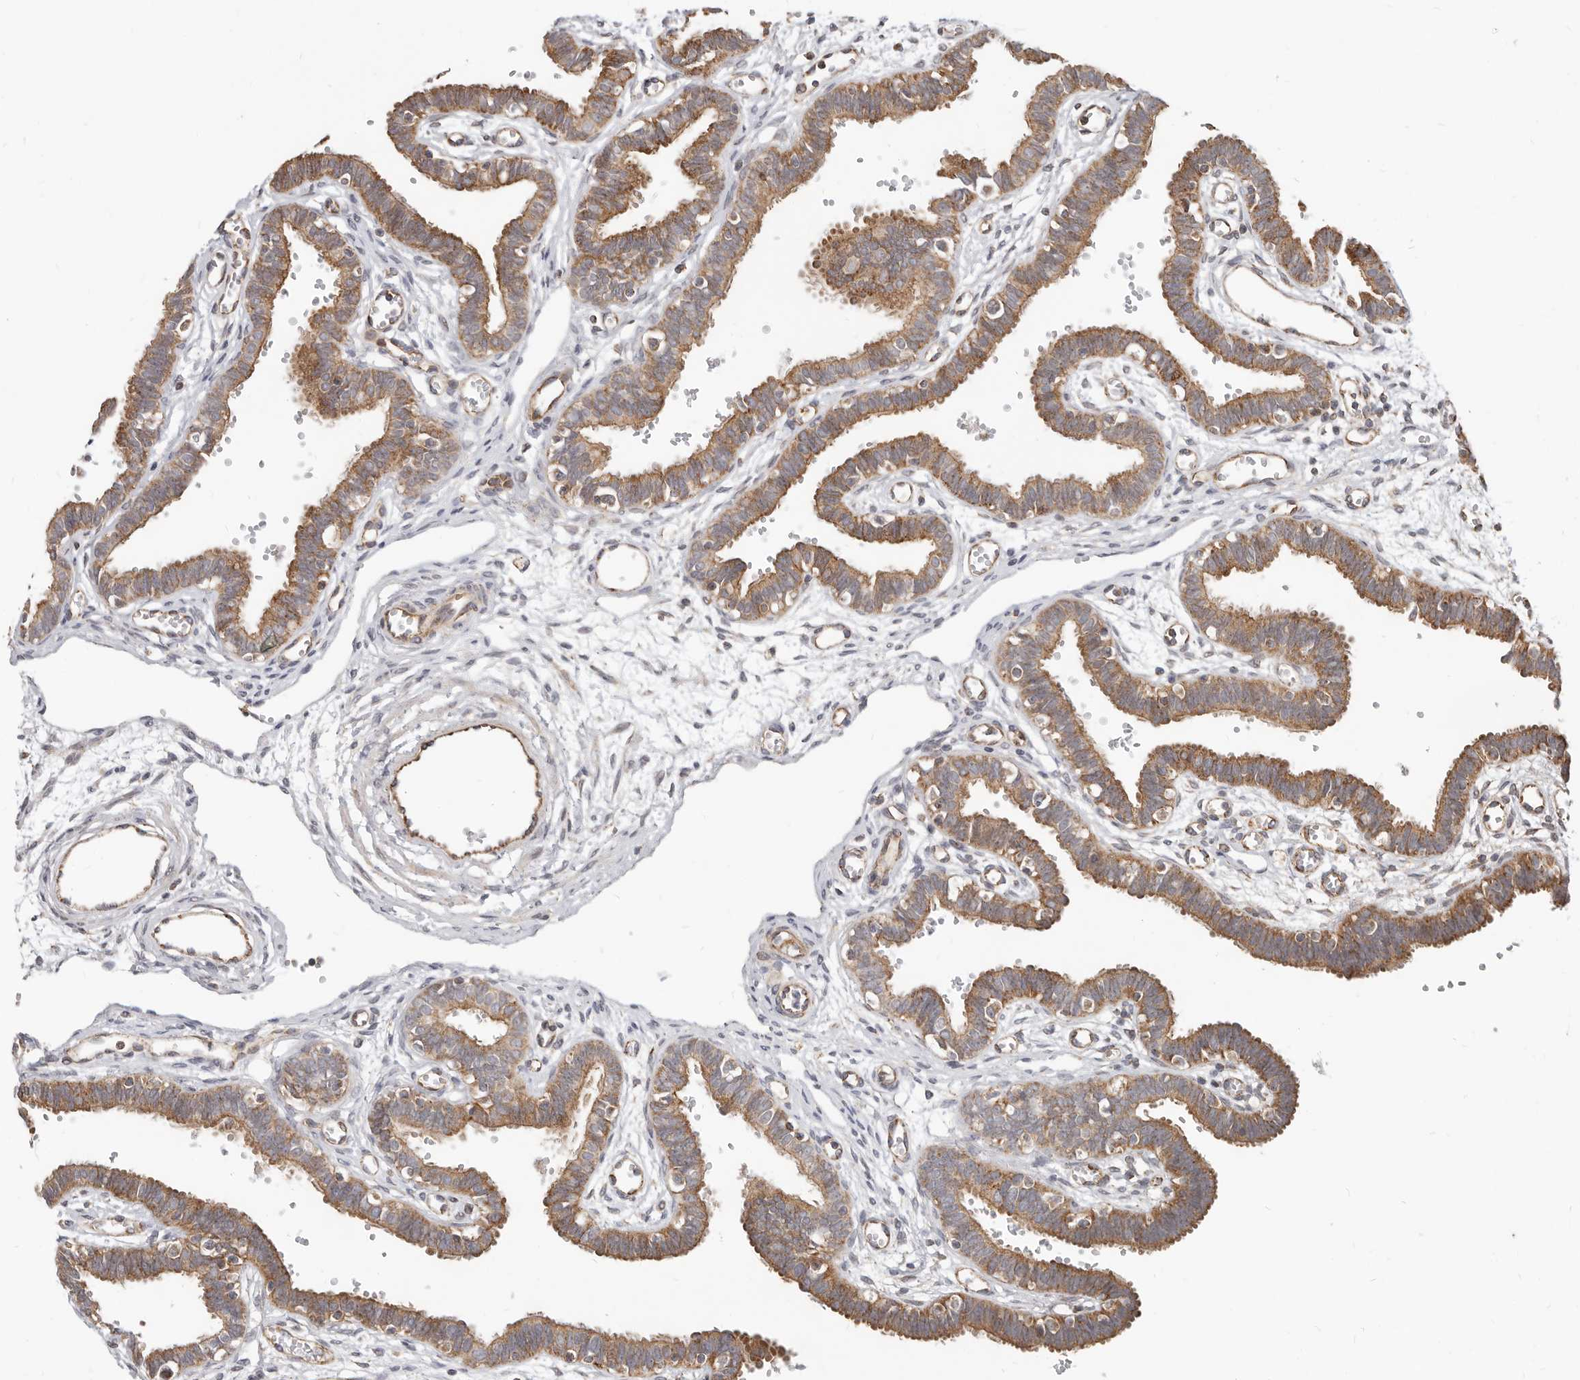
{"staining": {"intensity": "moderate", "quantity": ">75%", "location": "cytoplasmic/membranous"}, "tissue": "fallopian tube", "cell_type": "Glandular cells", "image_type": "normal", "snomed": [{"axis": "morphology", "description": "Normal tissue, NOS"}, {"axis": "topography", "description": "Fallopian tube"}, {"axis": "topography", "description": "Placenta"}], "caption": "A photomicrograph of fallopian tube stained for a protein displays moderate cytoplasmic/membranous brown staining in glandular cells.", "gene": "USP49", "patient": {"sex": "female", "age": 32}}